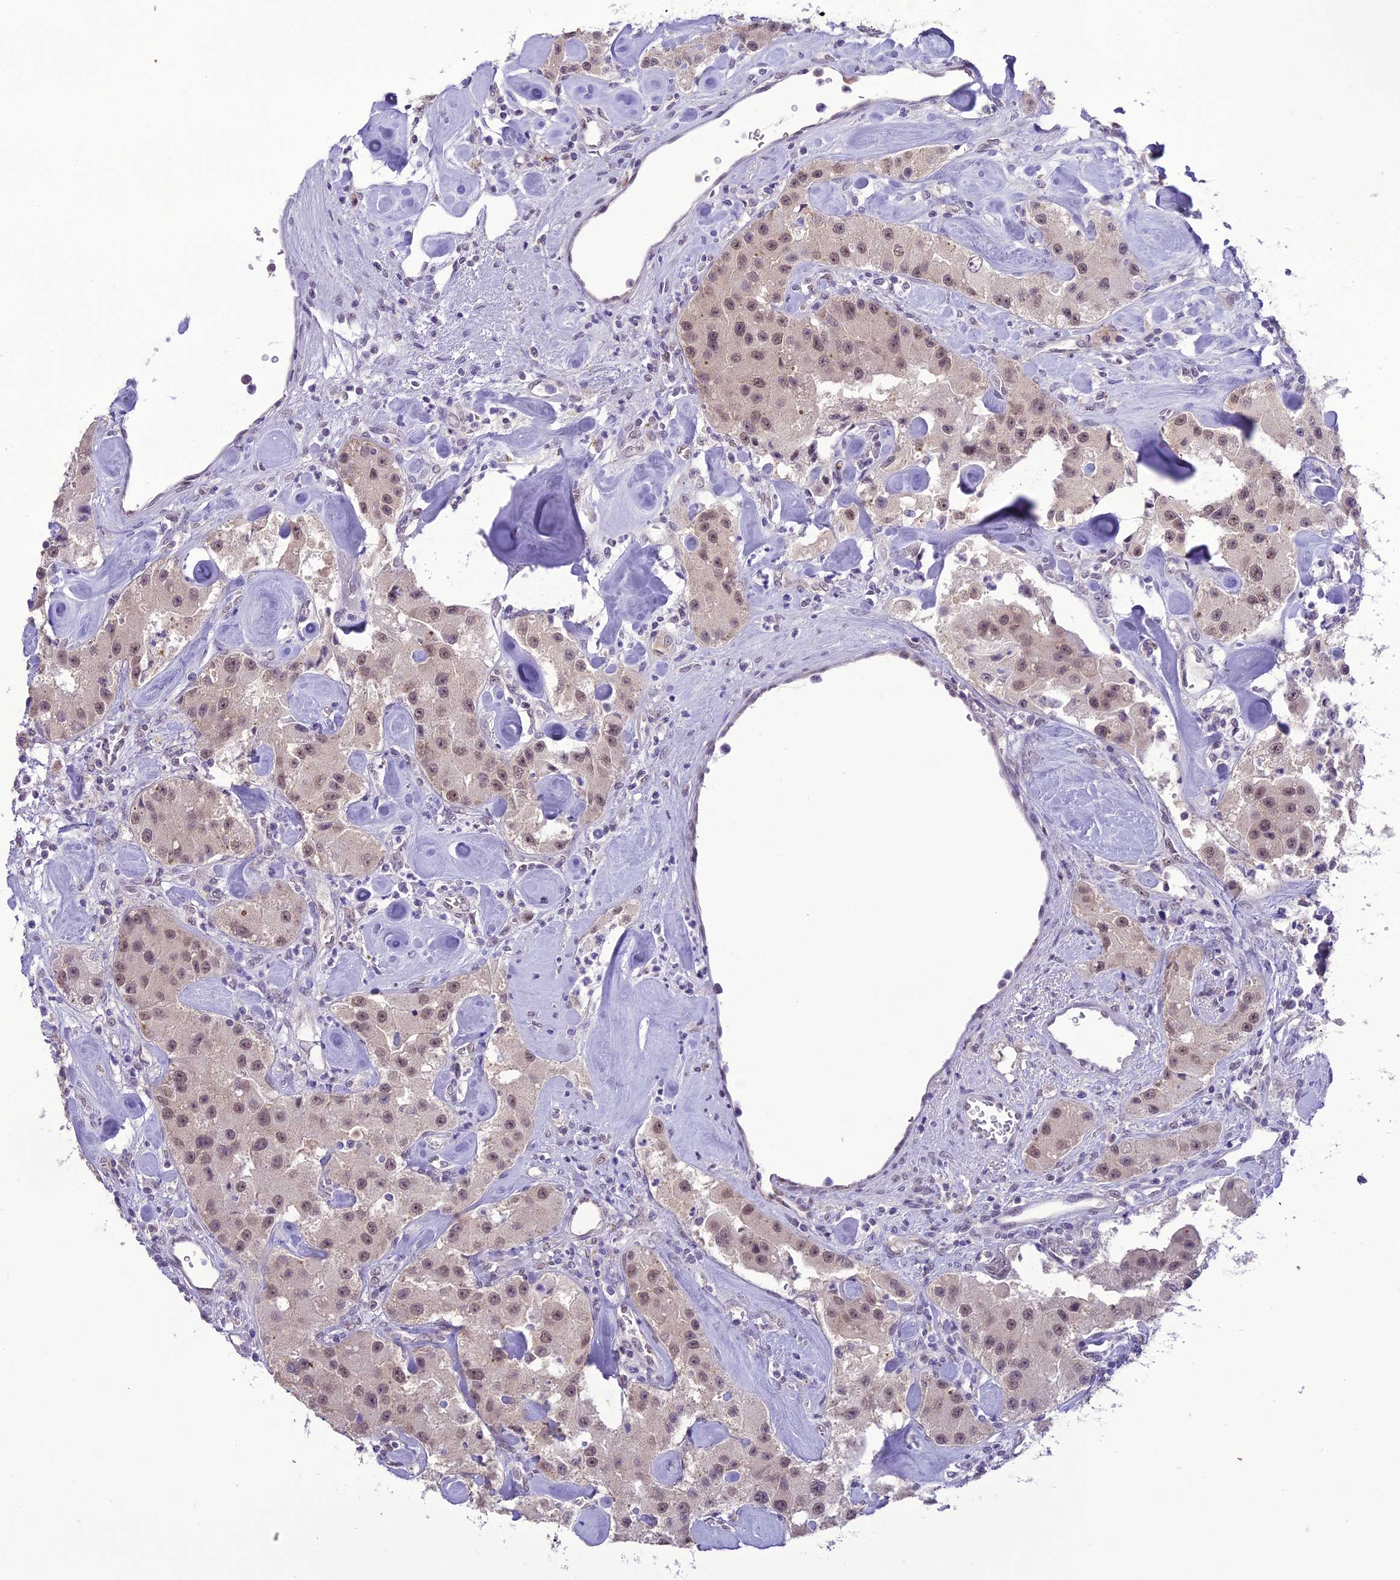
{"staining": {"intensity": "weak", "quantity": "25%-75%", "location": "nuclear"}, "tissue": "carcinoid", "cell_type": "Tumor cells", "image_type": "cancer", "snomed": [{"axis": "morphology", "description": "Carcinoid, malignant, NOS"}, {"axis": "topography", "description": "Pancreas"}], "caption": "Weak nuclear protein positivity is appreciated in about 25%-75% of tumor cells in malignant carcinoid.", "gene": "SH3RF3", "patient": {"sex": "male", "age": 41}}